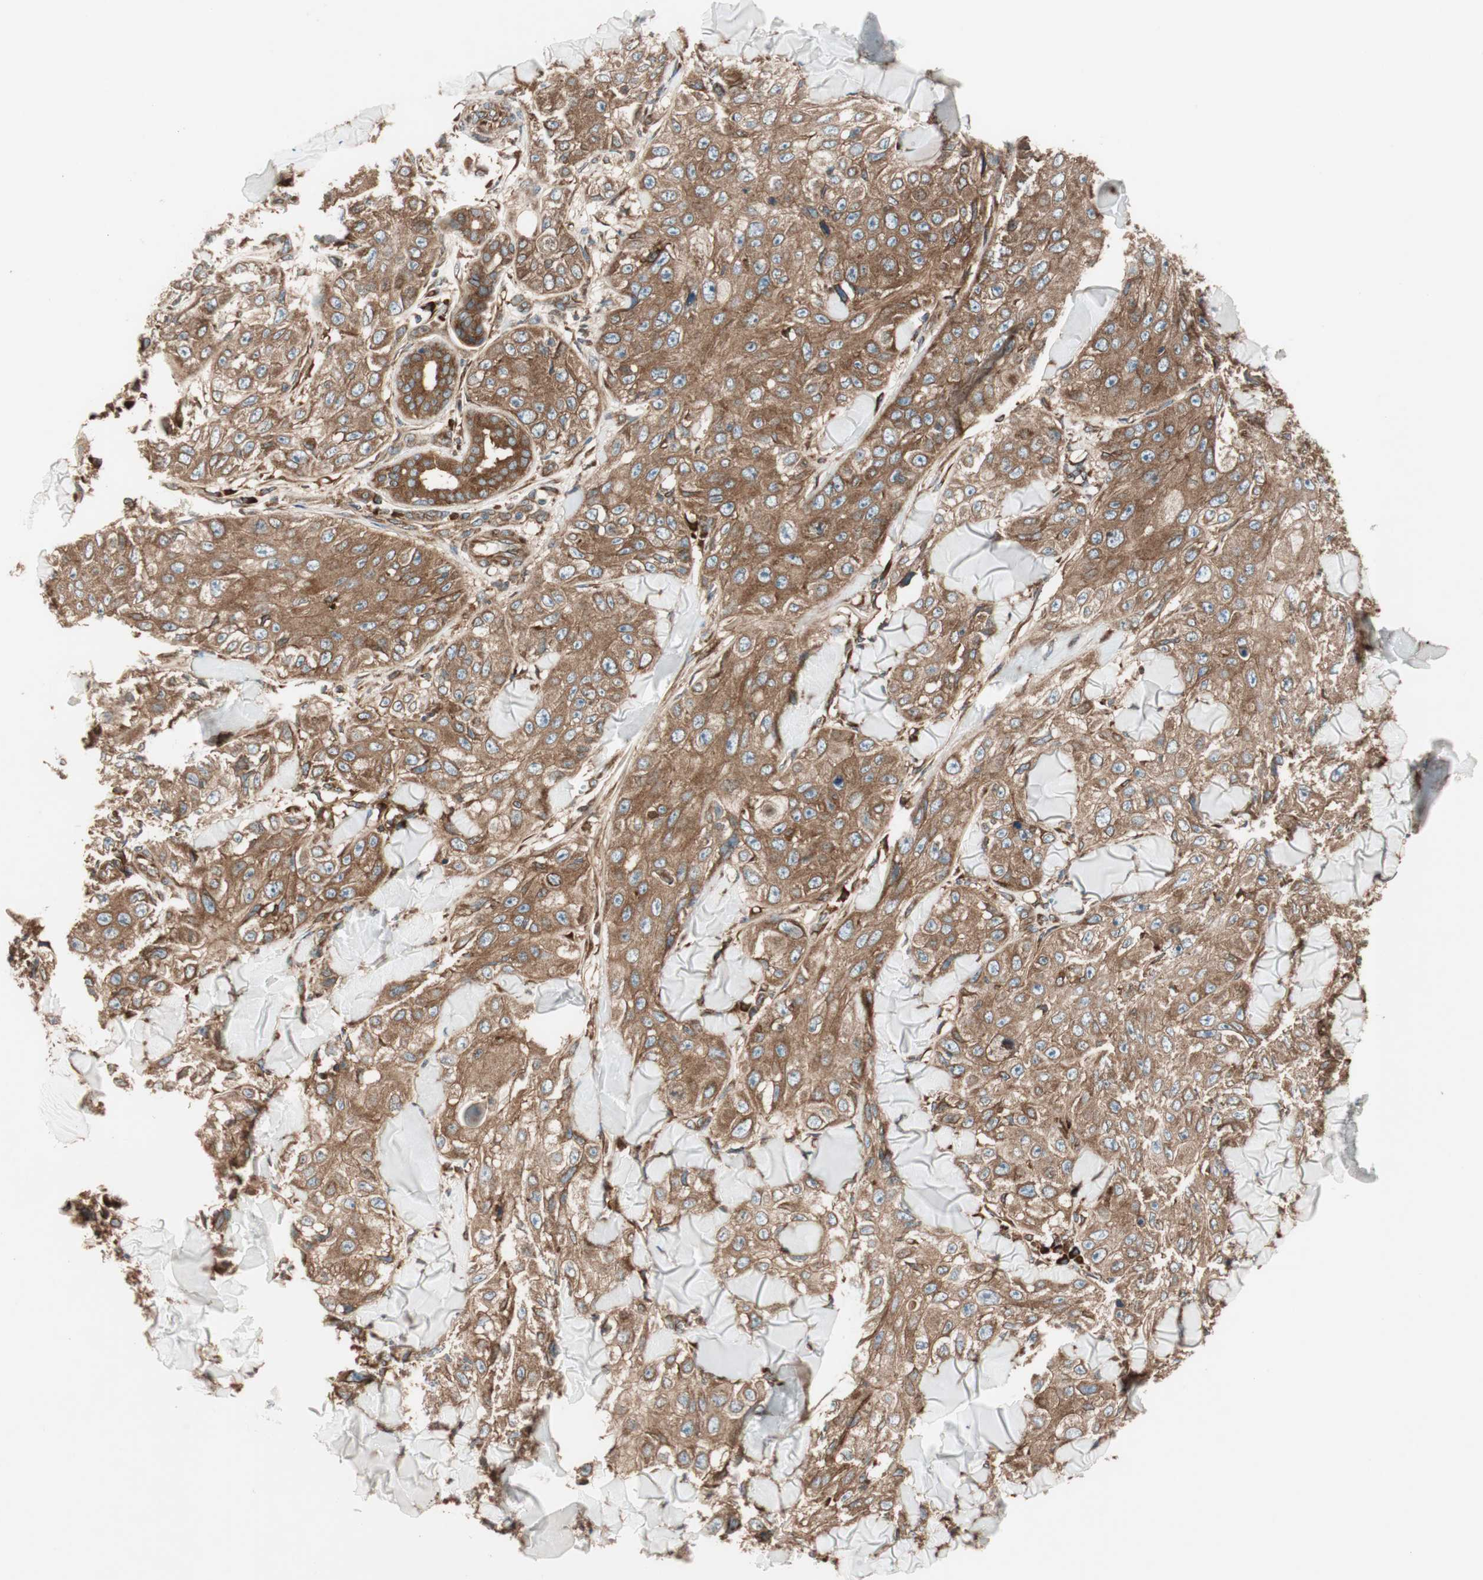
{"staining": {"intensity": "moderate", "quantity": ">75%", "location": "cytoplasmic/membranous"}, "tissue": "skin cancer", "cell_type": "Tumor cells", "image_type": "cancer", "snomed": [{"axis": "morphology", "description": "Squamous cell carcinoma, NOS"}, {"axis": "topography", "description": "Skin"}], "caption": "IHC of skin cancer (squamous cell carcinoma) reveals medium levels of moderate cytoplasmic/membranous expression in approximately >75% of tumor cells. The staining was performed using DAB (3,3'-diaminobenzidine), with brown indicating positive protein expression. Nuclei are stained blue with hematoxylin.", "gene": "RAB5A", "patient": {"sex": "male", "age": 86}}